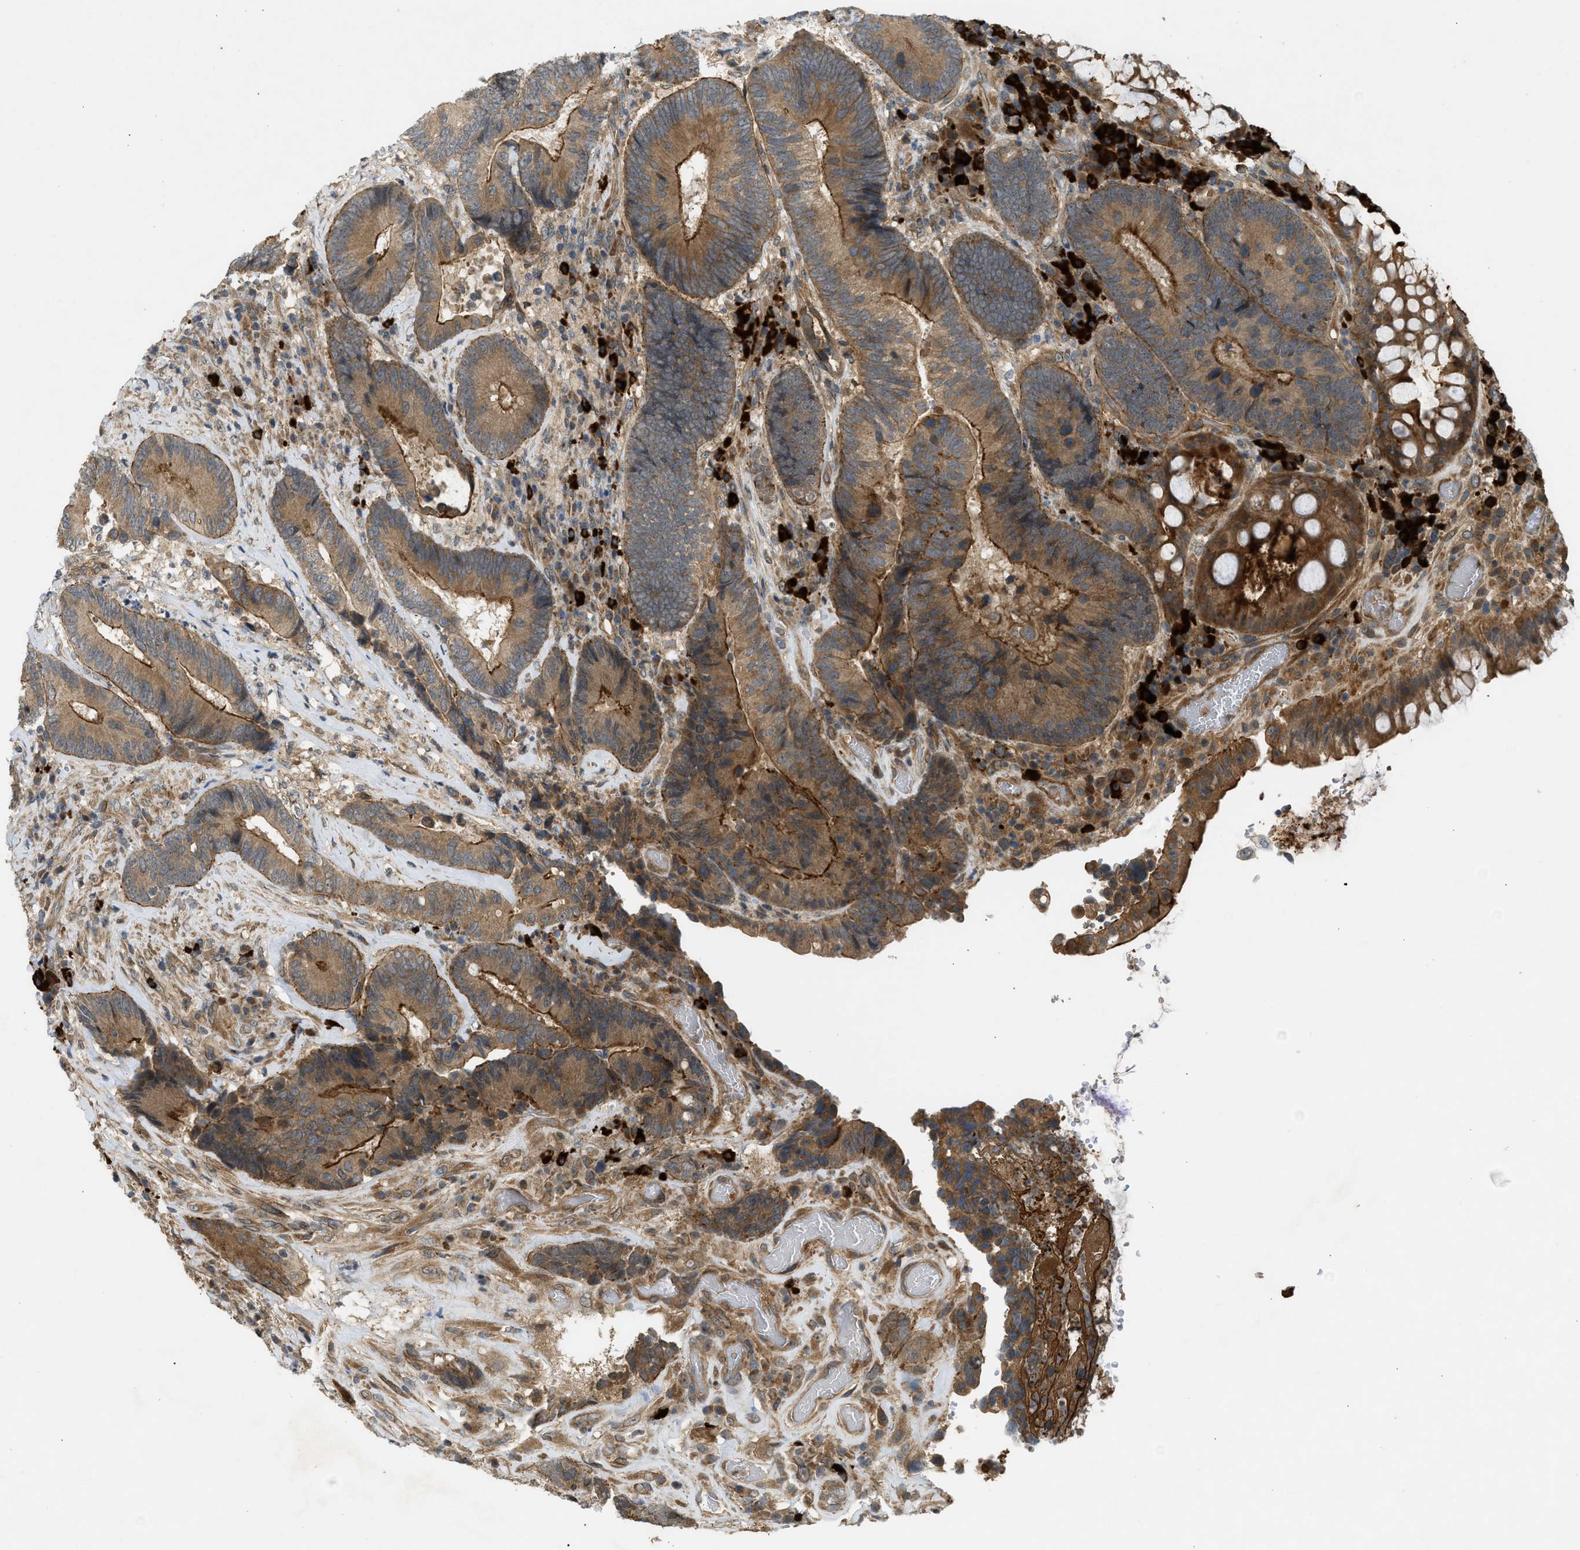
{"staining": {"intensity": "strong", "quantity": ">75%", "location": "cytoplasmic/membranous"}, "tissue": "colorectal cancer", "cell_type": "Tumor cells", "image_type": "cancer", "snomed": [{"axis": "morphology", "description": "Adenocarcinoma, NOS"}, {"axis": "topography", "description": "Rectum"}], "caption": "Immunohistochemistry staining of colorectal adenocarcinoma, which demonstrates high levels of strong cytoplasmic/membranous staining in about >75% of tumor cells indicating strong cytoplasmic/membranous protein expression. The staining was performed using DAB (brown) for protein detection and nuclei were counterstained in hematoxylin (blue).", "gene": "ADCY8", "patient": {"sex": "female", "age": 89}}